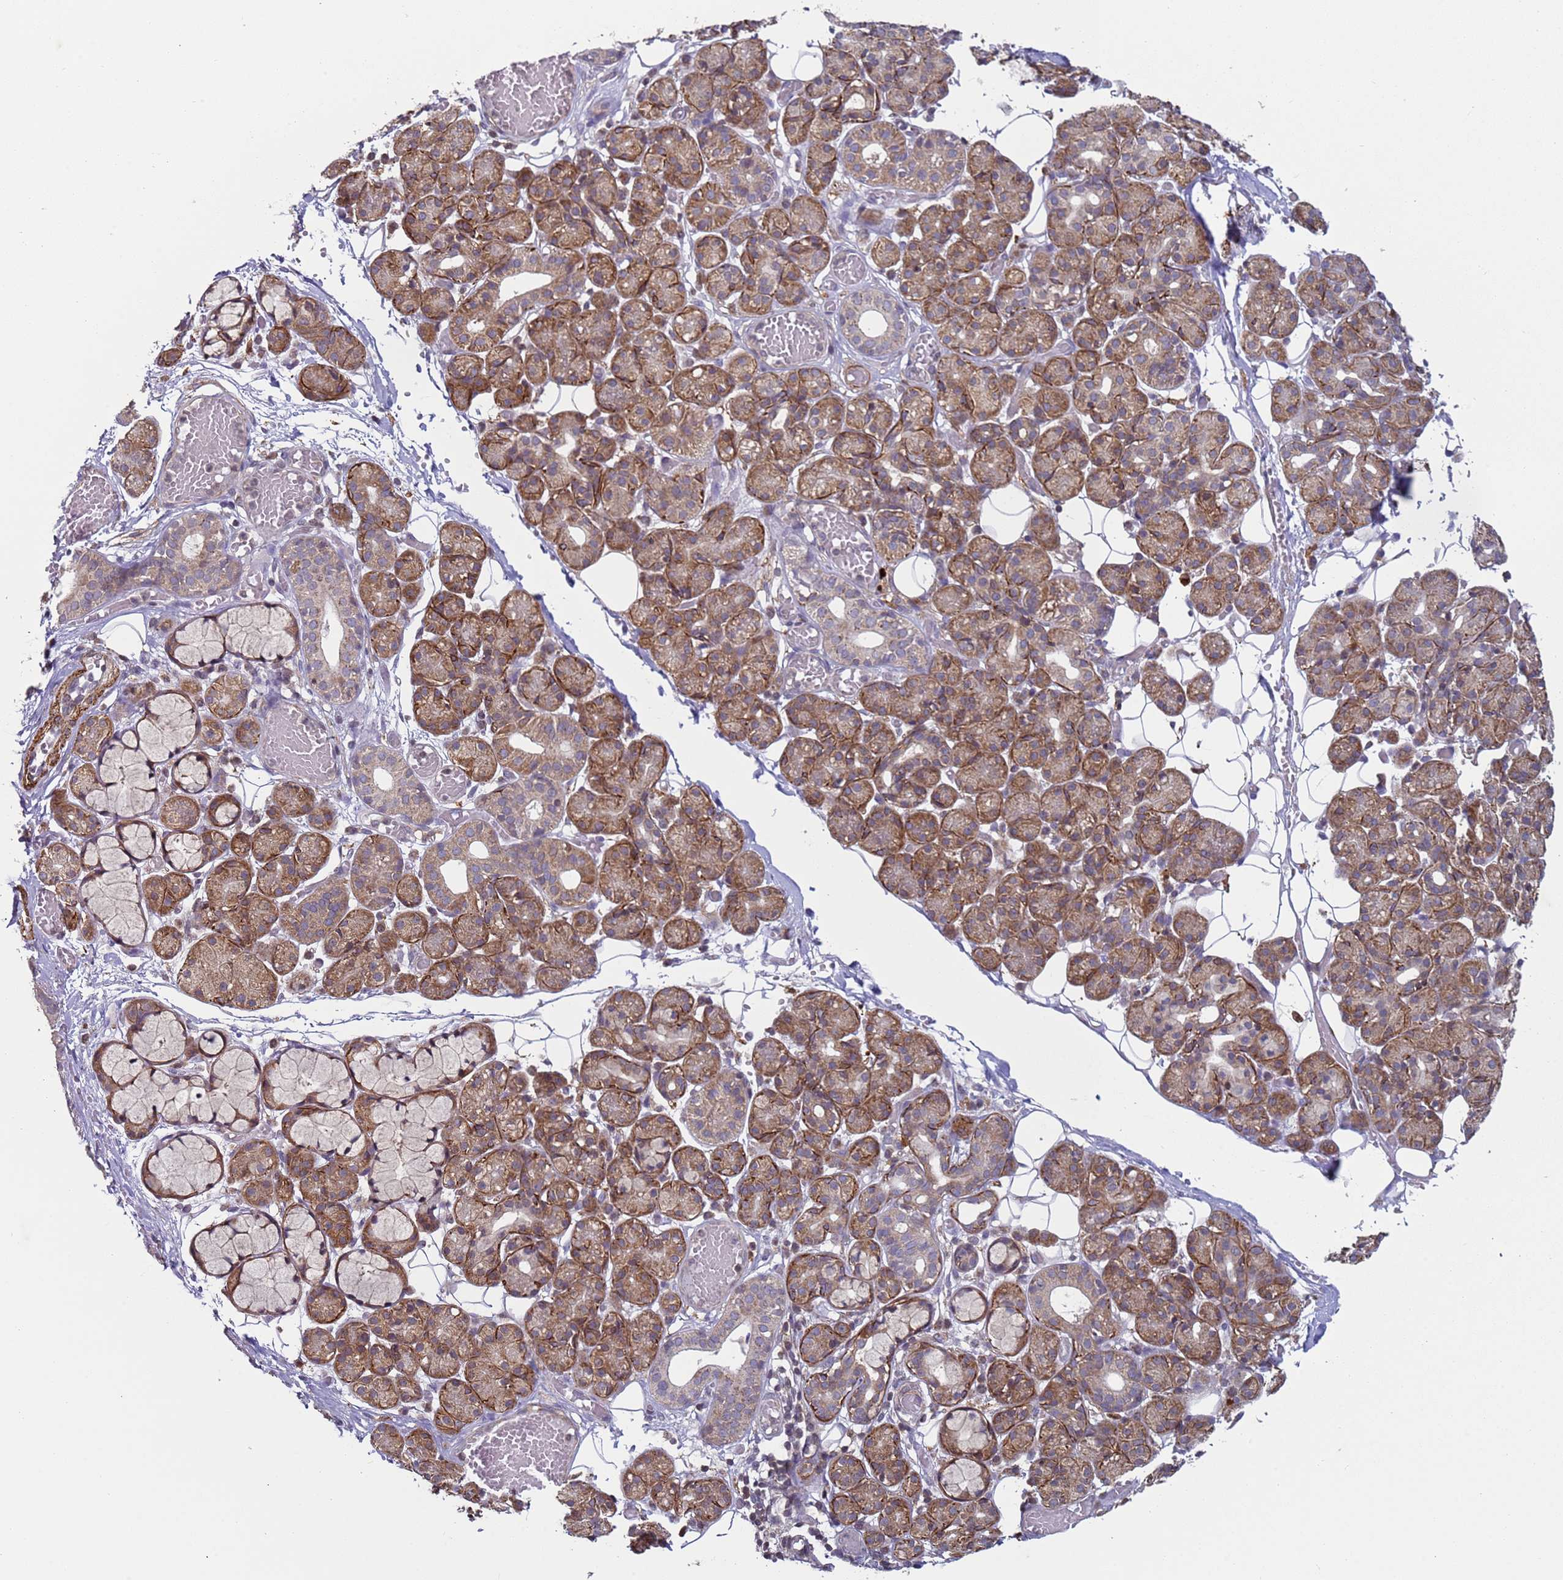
{"staining": {"intensity": "moderate", "quantity": "25%-75%", "location": "cytoplasmic/membranous,nuclear"}, "tissue": "salivary gland", "cell_type": "Glandular cells", "image_type": "normal", "snomed": [{"axis": "morphology", "description": "Normal tissue, NOS"}, {"axis": "topography", "description": "Salivary gland"}], "caption": "Immunohistochemical staining of unremarkable human salivary gland shows moderate cytoplasmic/membranous,nuclear protein positivity in about 25%-75% of glandular cells.", "gene": "SNAPC4", "patient": {"sex": "male", "age": 63}}